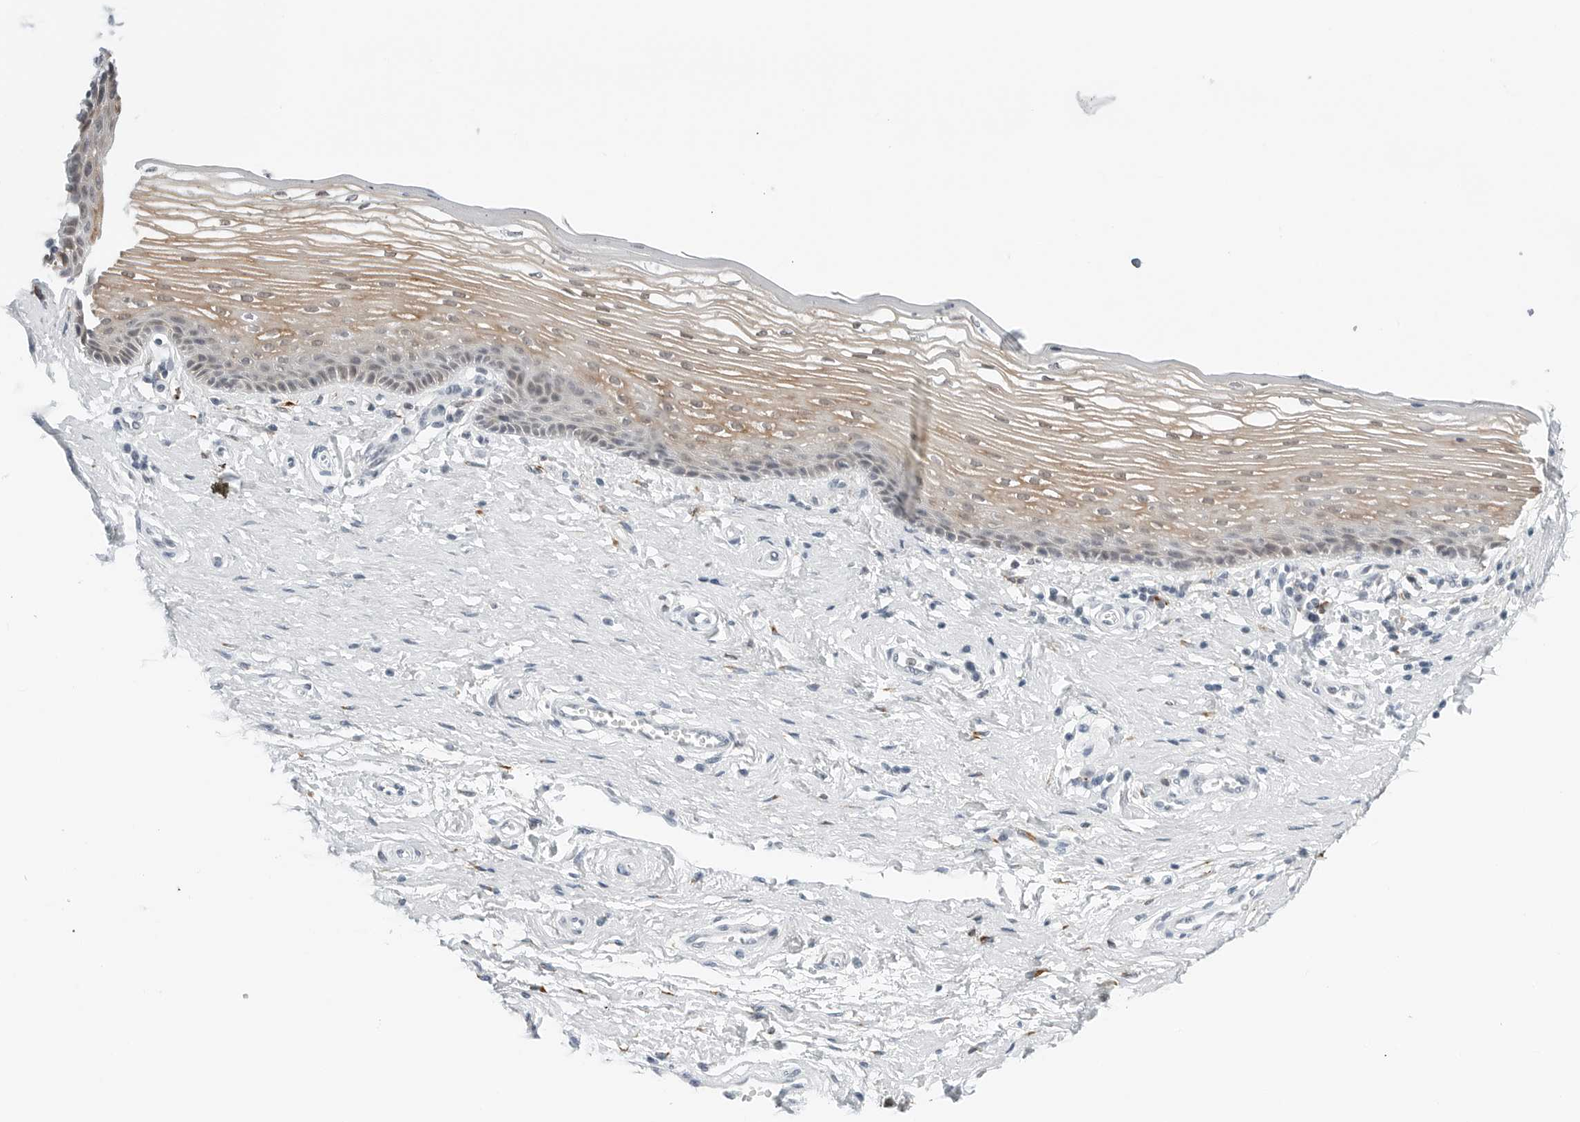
{"staining": {"intensity": "moderate", "quantity": "25%-75%", "location": "cytoplasmic/membranous"}, "tissue": "vagina", "cell_type": "Squamous epithelial cells", "image_type": "normal", "snomed": [{"axis": "morphology", "description": "Normal tissue, NOS"}, {"axis": "topography", "description": "Vagina"}], "caption": "Human vagina stained with a brown dye demonstrates moderate cytoplasmic/membranous positive positivity in approximately 25%-75% of squamous epithelial cells.", "gene": "P4HA2", "patient": {"sex": "female", "age": 46}}